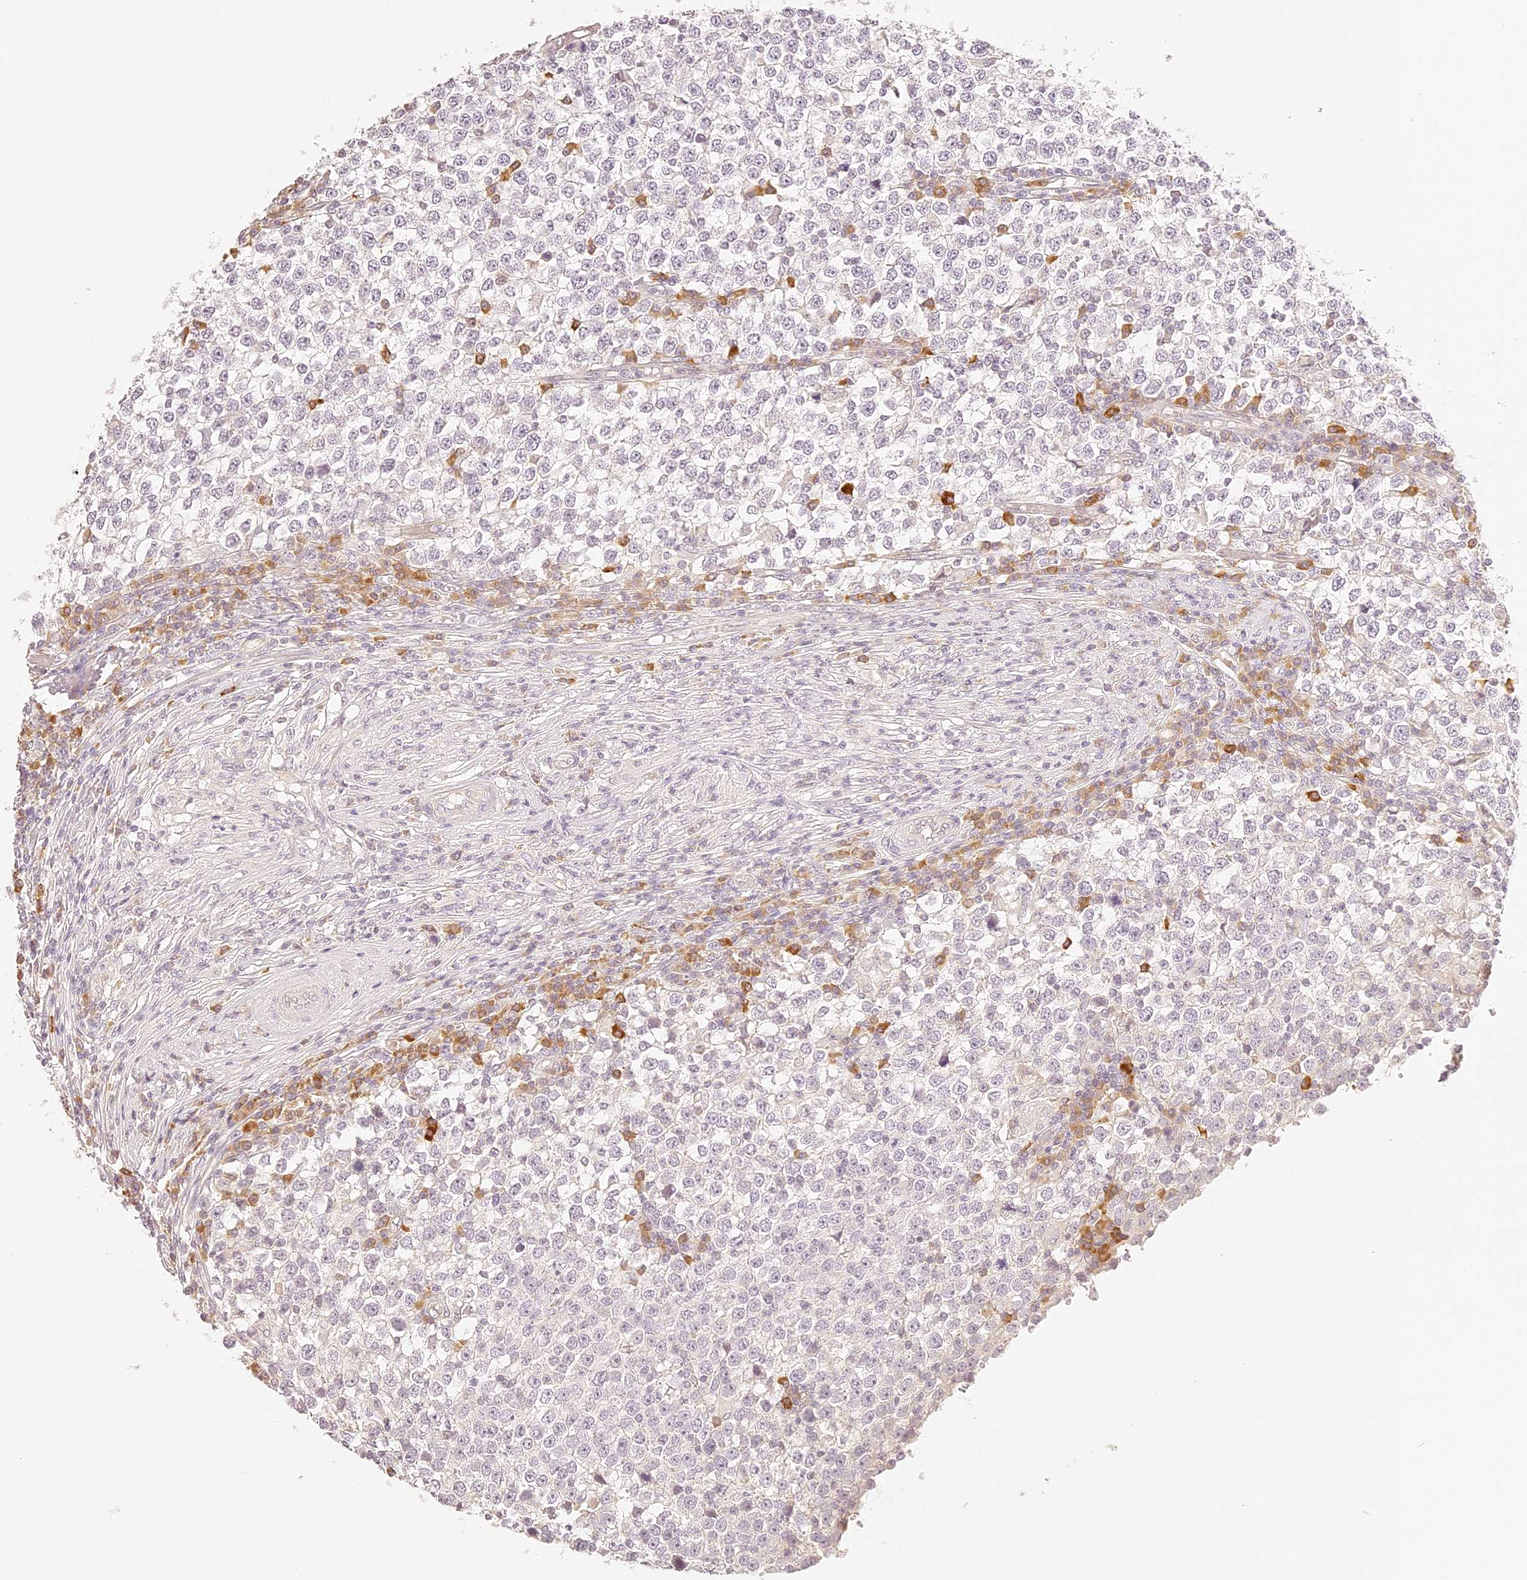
{"staining": {"intensity": "negative", "quantity": "none", "location": "none"}, "tissue": "testis cancer", "cell_type": "Tumor cells", "image_type": "cancer", "snomed": [{"axis": "morphology", "description": "Seminoma, NOS"}, {"axis": "topography", "description": "Testis"}], "caption": "Testis cancer (seminoma) was stained to show a protein in brown. There is no significant expression in tumor cells. (Immunohistochemistry, brightfield microscopy, high magnification).", "gene": "TRIM45", "patient": {"sex": "male", "age": 65}}